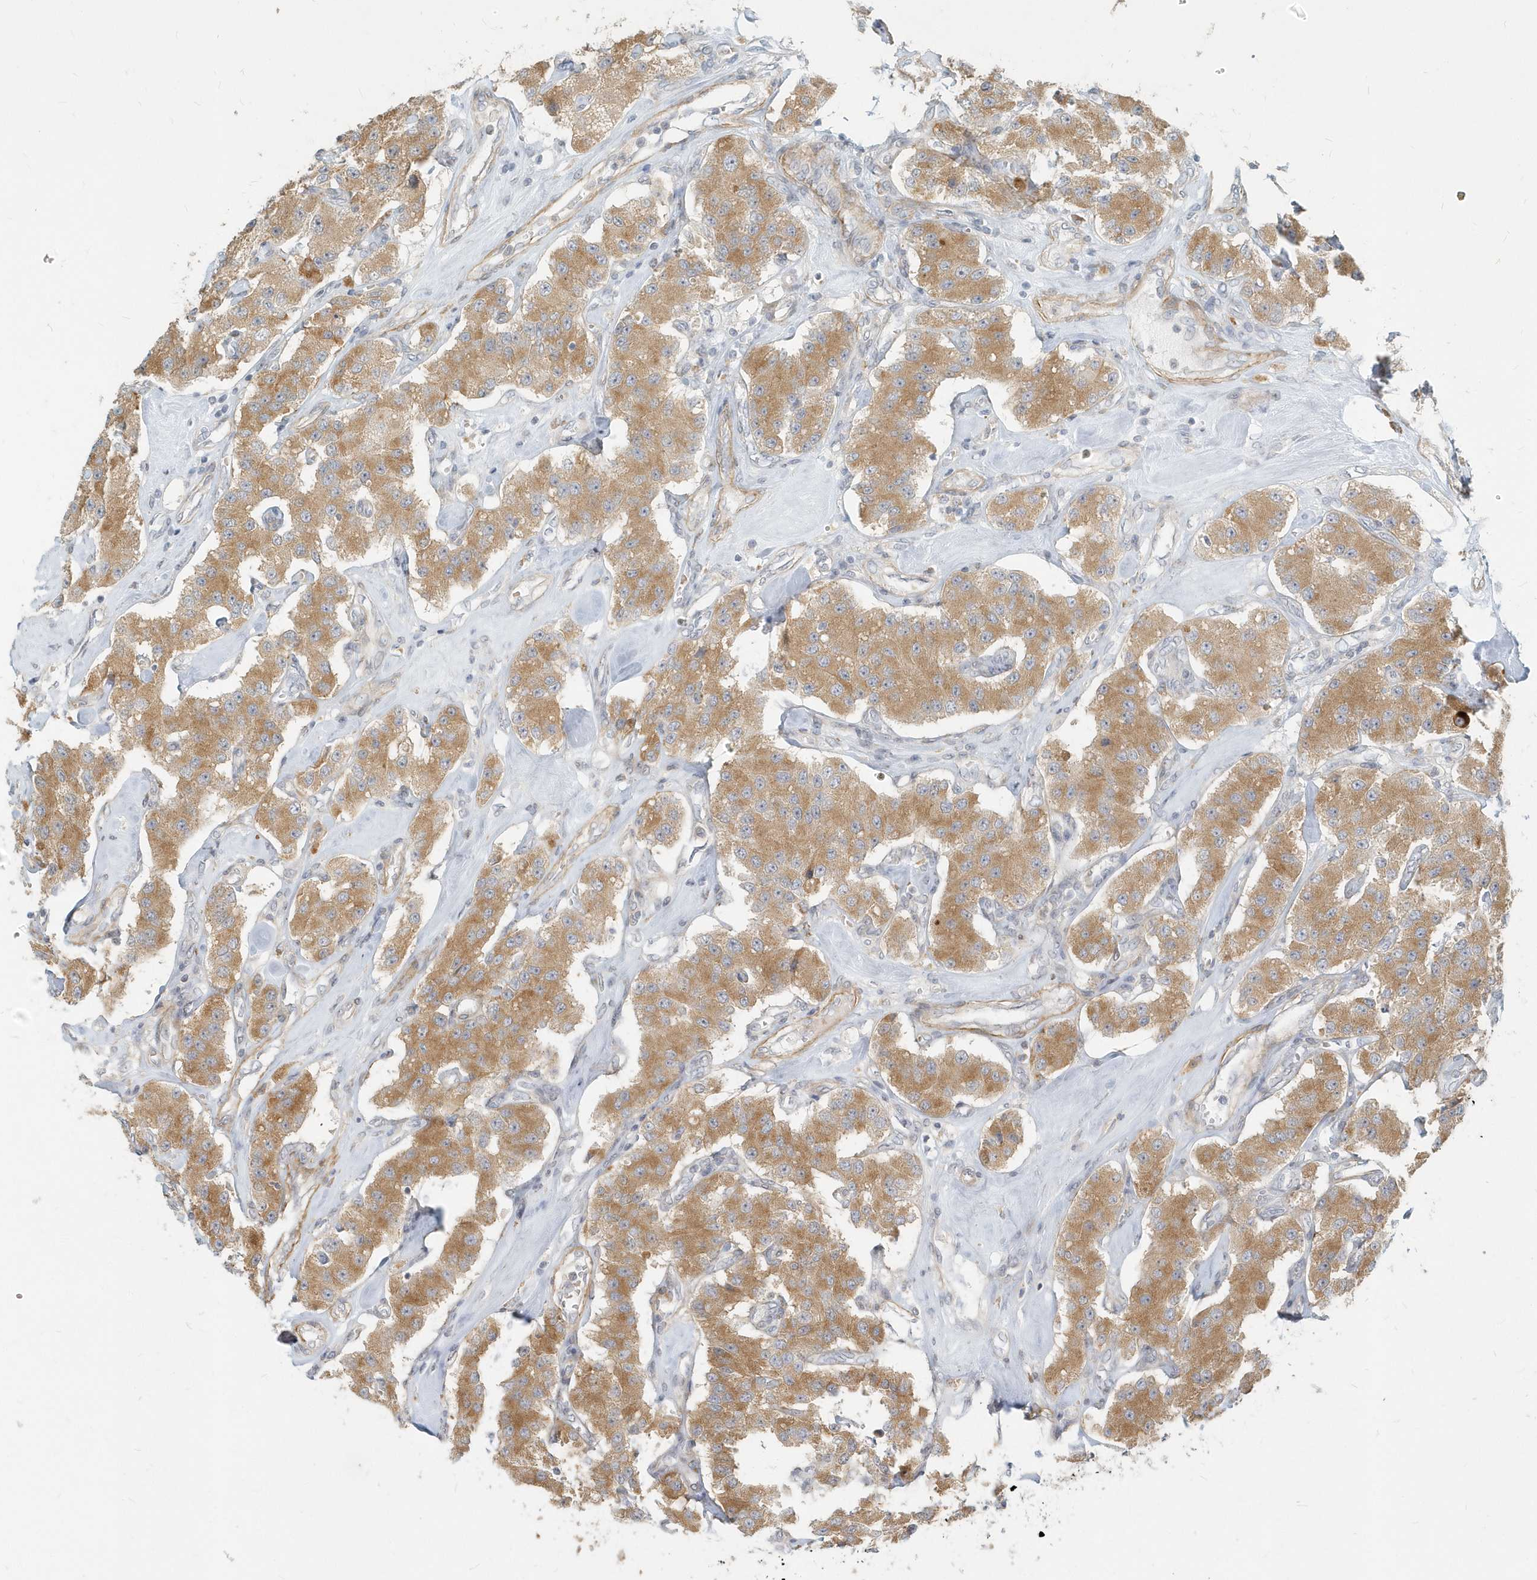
{"staining": {"intensity": "moderate", "quantity": ">75%", "location": "cytoplasmic/membranous"}, "tissue": "carcinoid", "cell_type": "Tumor cells", "image_type": "cancer", "snomed": [{"axis": "morphology", "description": "Carcinoid, malignant, NOS"}, {"axis": "topography", "description": "Pancreas"}], "caption": "A medium amount of moderate cytoplasmic/membranous staining is seen in about >75% of tumor cells in carcinoid (malignant) tissue. The staining was performed using DAB to visualize the protein expression in brown, while the nuclei were stained in blue with hematoxylin (Magnification: 20x).", "gene": "NAPB", "patient": {"sex": "male", "age": 41}}